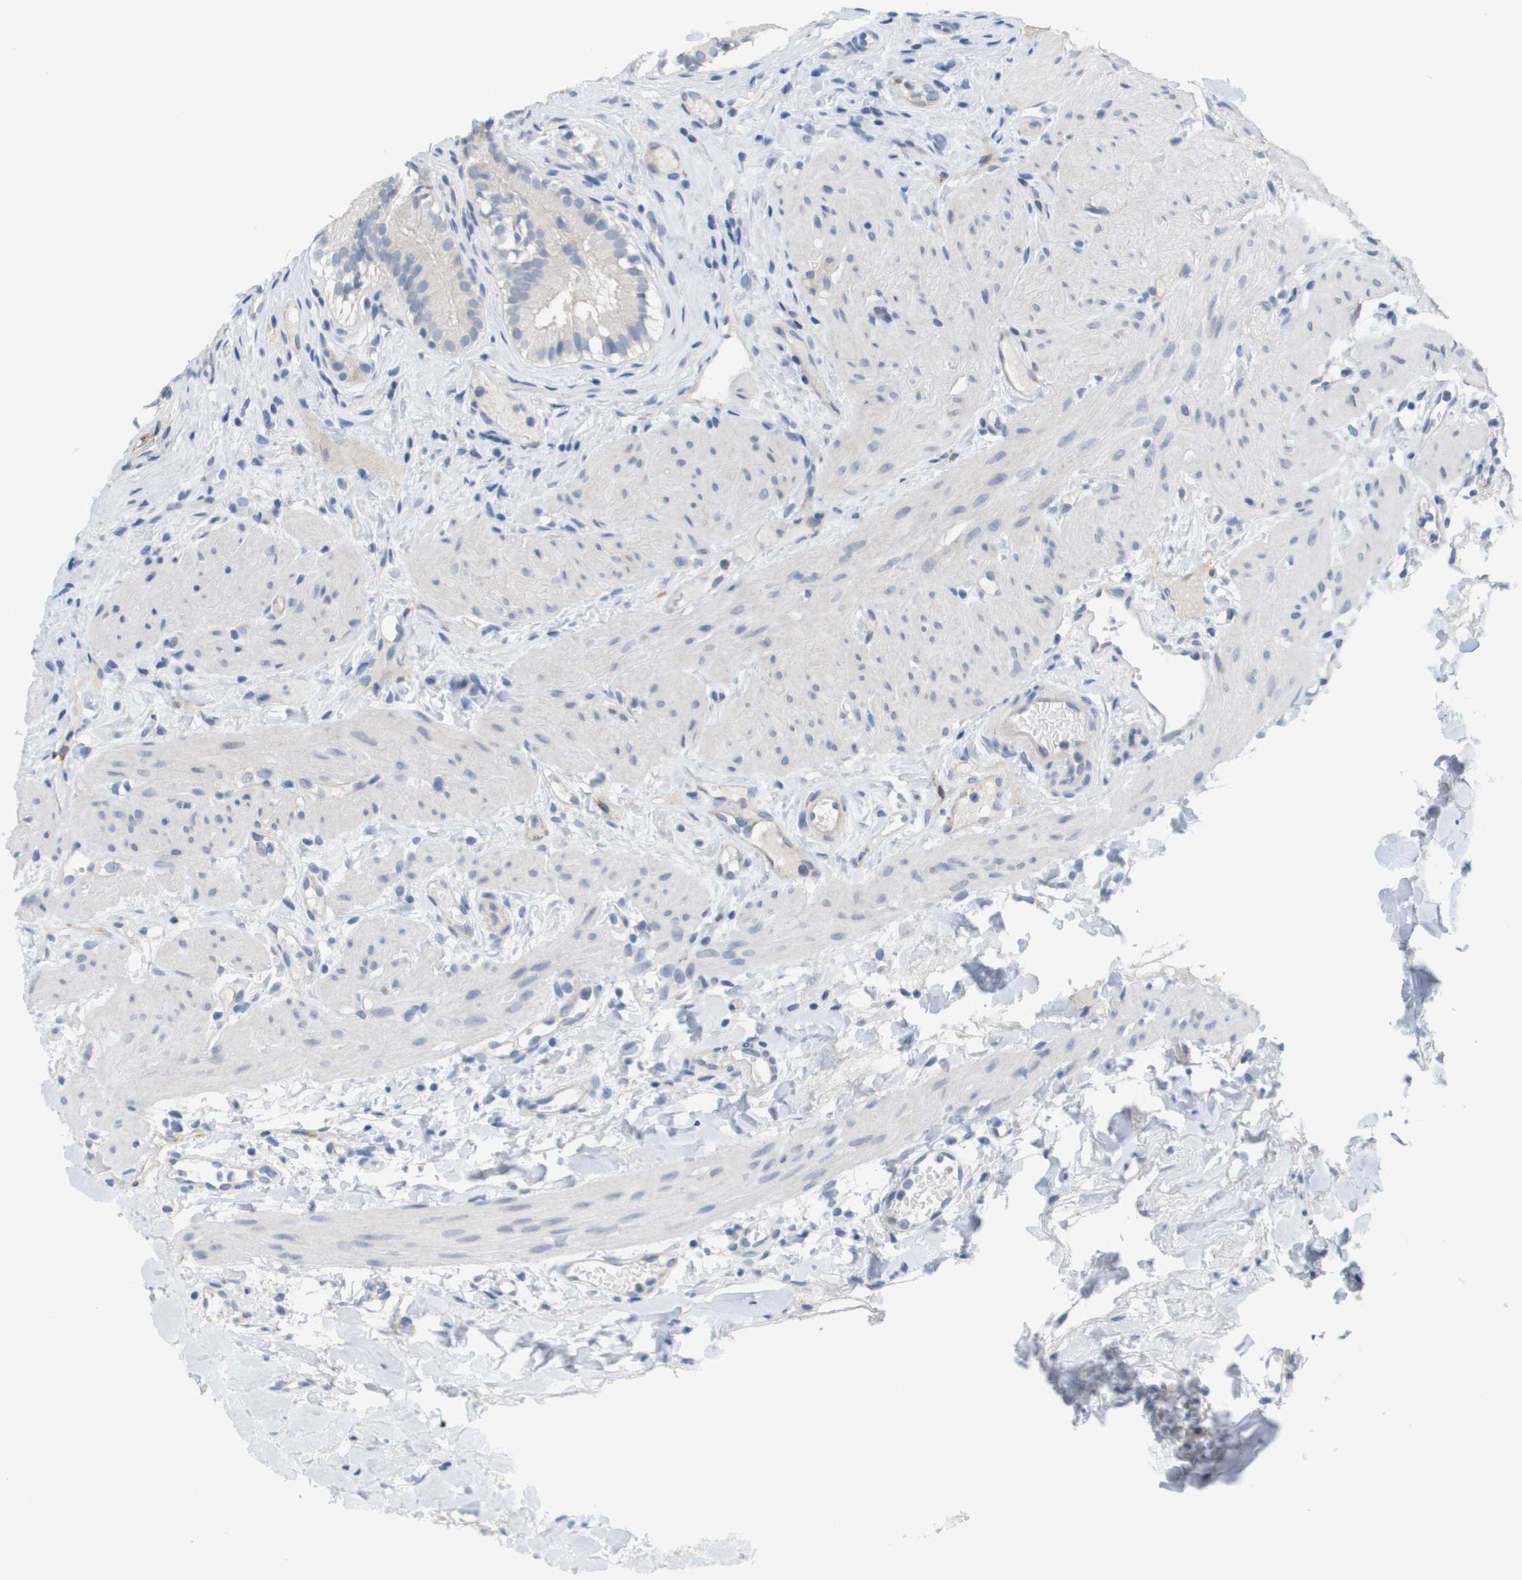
{"staining": {"intensity": "negative", "quantity": "none", "location": "none"}, "tissue": "gallbladder", "cell_type": "Glandular cells", "image_type": "normal", "snomed": [{"axis": "morphology", "description": "Normal tissue, NOS"}, {"axis": "topography", "description": "Gallbladder"}], "caption": "The micrograph displays no staining of glandular cells in unremarkable gallbladder.", "gene": "ANGPT2", "patient": {"sex": "female", "age": 26}}